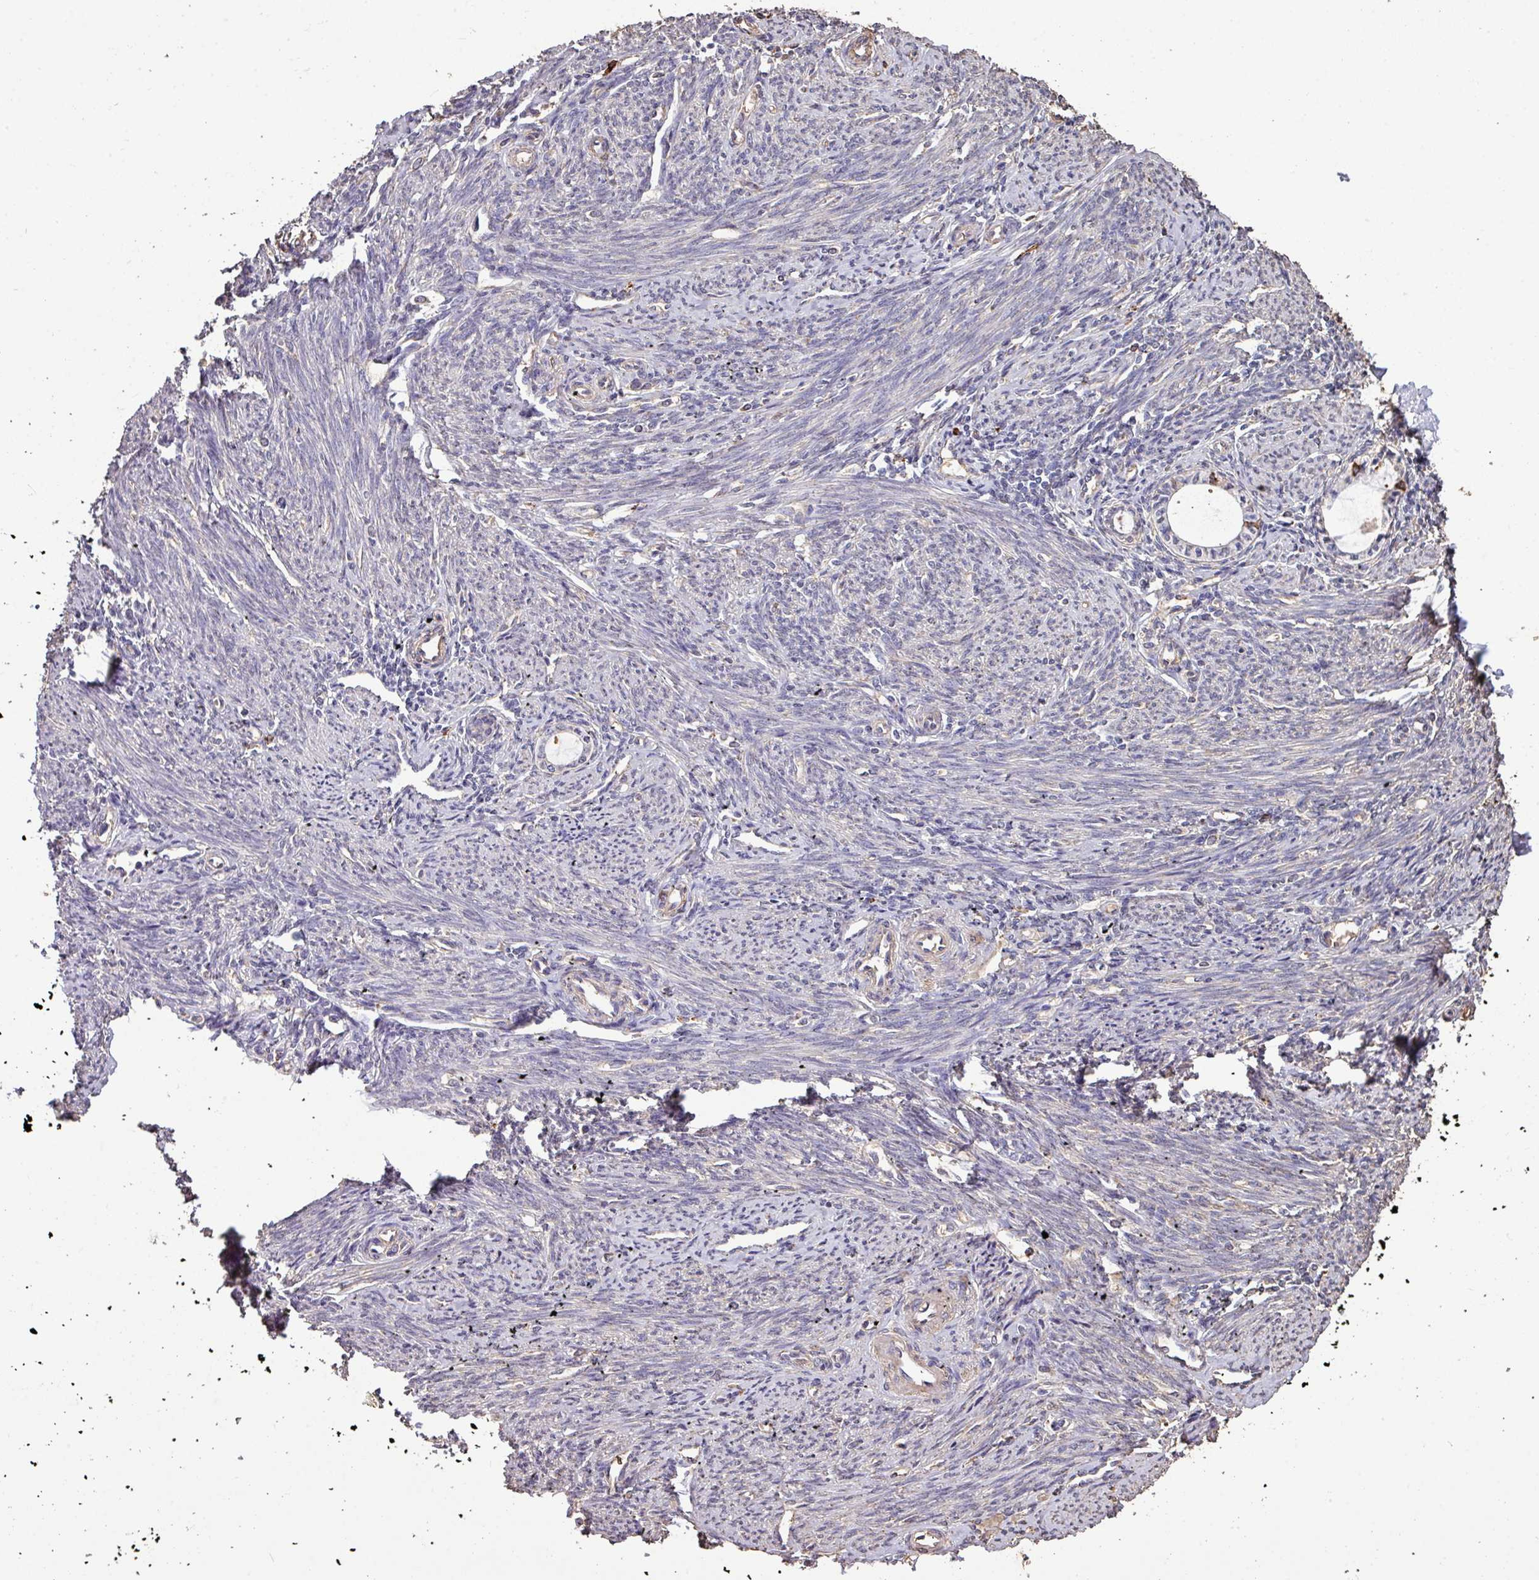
{"staining": {"intensity": "negative", "quantity": "none", "location": "none"}, "tissue": "endometrium", "cell_type": "Cells in endometrial stroma", "image_type": "normal", "snomed": [{"axis": "morphology", "description": "Normal tissue, NOS"}, {"axis": "topography", "description": "Endometrium"}], "caption": "Image shows no protein expression in cells in endometrial stroma of unremarkable endometrium.", "gene": "CAMK2A", "patient": {"sex": "female", "age": 63}}